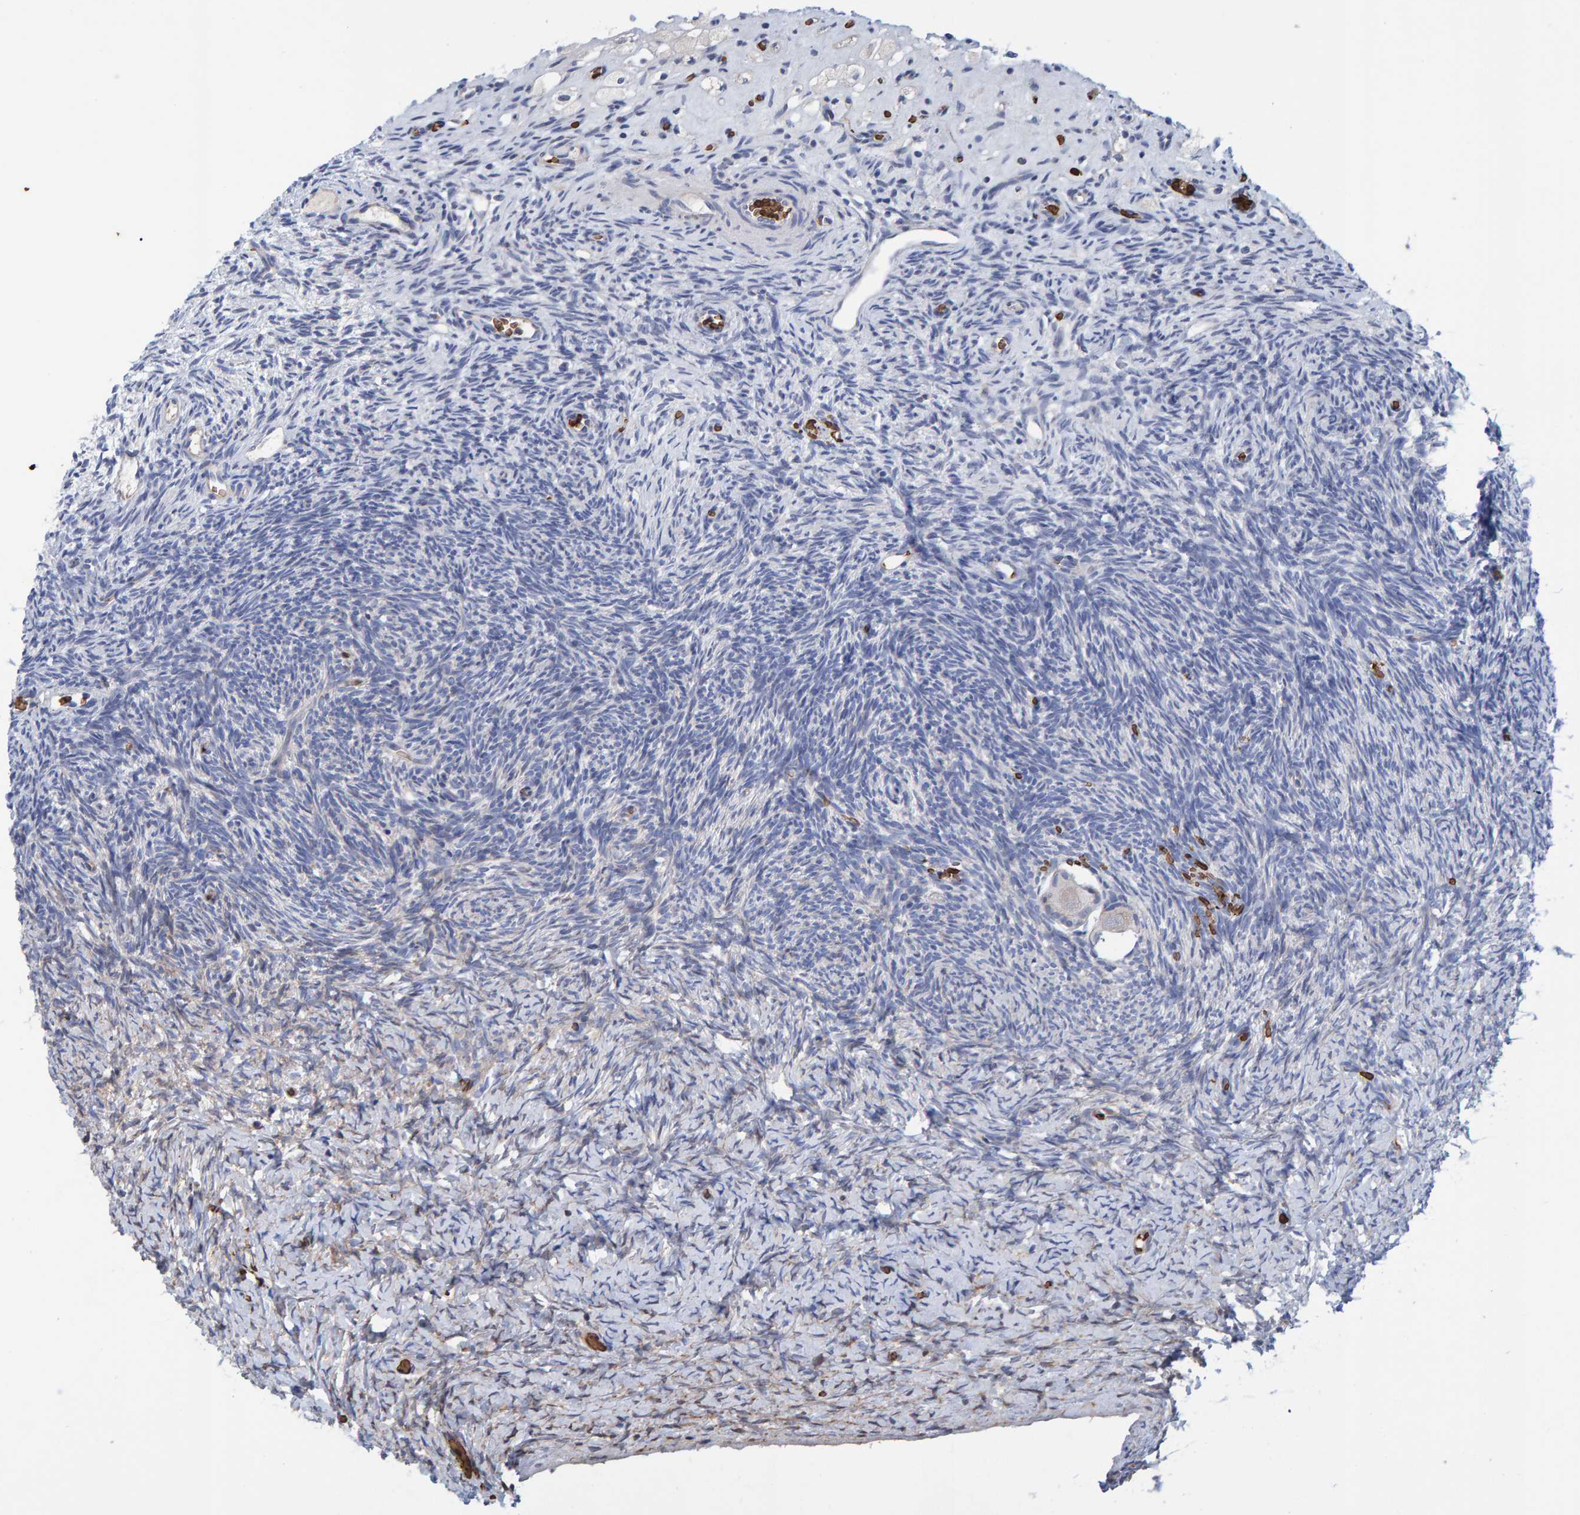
{"staining": {"intensity": "weak", "quantity": "25%-75%", "location": "cytoplasmic/membranous"}, "tissue": "ovary", "cell_type": "Follicle cells", "image_type": "normal", "snomed": [{"axis": "morphology", "description": "Normal tissue, NOS"}, {"axis": "topography", "description": "Ovary"}], "caption": "A histopathology image showing weak cytoplasmic/membranous positivity in about 25%-75% of follicle cells in normal ovary, as visualized by brown immunohistochemical staining.", "gene": "VPS9D1", "patient": {"sex": "female", "age": 34}}